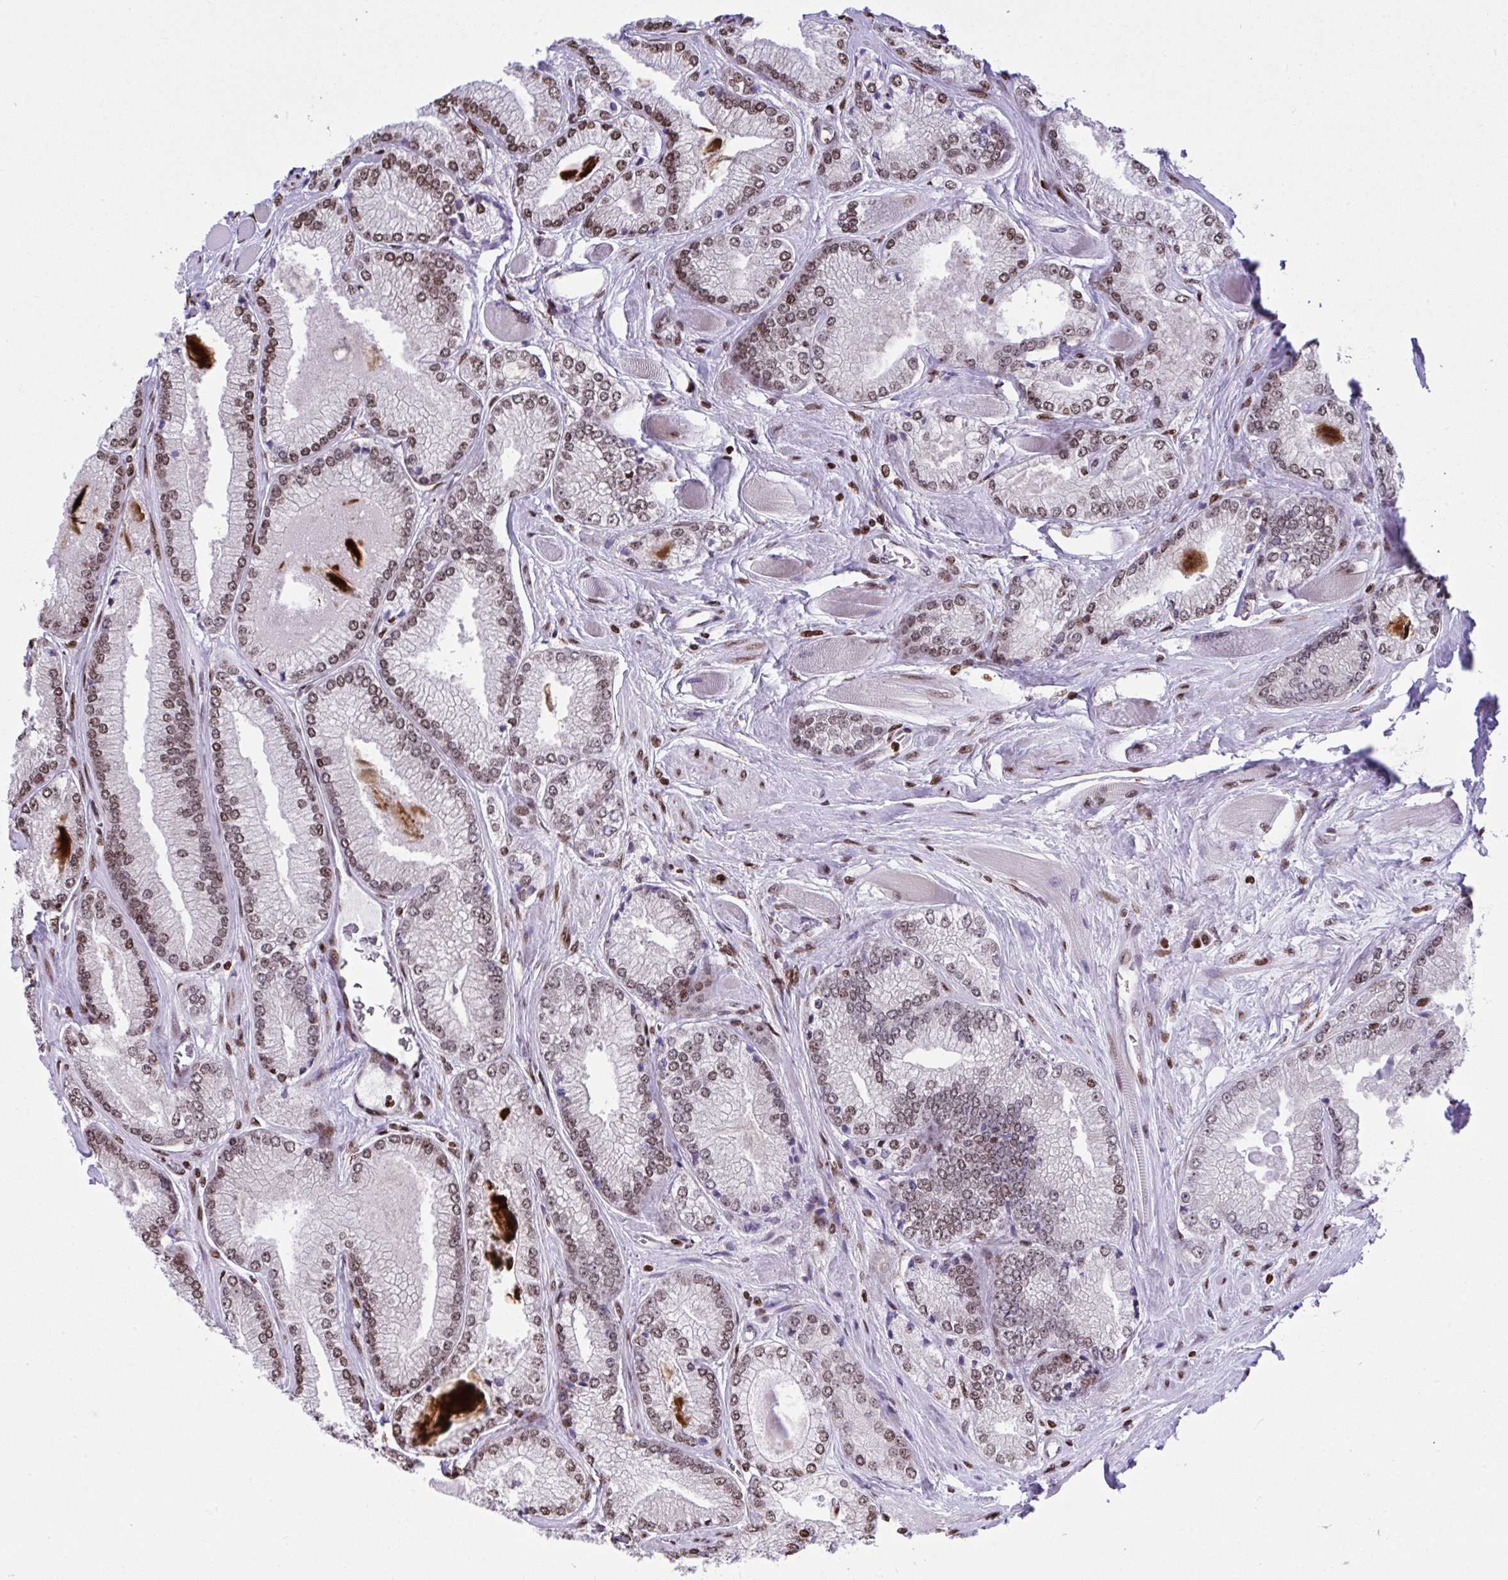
{"staining": {"intensity": "moderate", "quantity": ">75%", "location": "nuclear"}, "tissue": "prostate cancer", "cell_type": "Tumor cells", "image_type": "cancer", "snomed": [{"axis": "morphology", "description": "Adenocarcinoma, Low grade"}, {"axis": "topography", "description": "Prostate"}], "caption": "Moderate nuclear protein expression is present in approximately >75% of tumor cells in prostate cancer.", "gene": "RAPGEF5", "patient": {"sex": "male", "age": 67}}